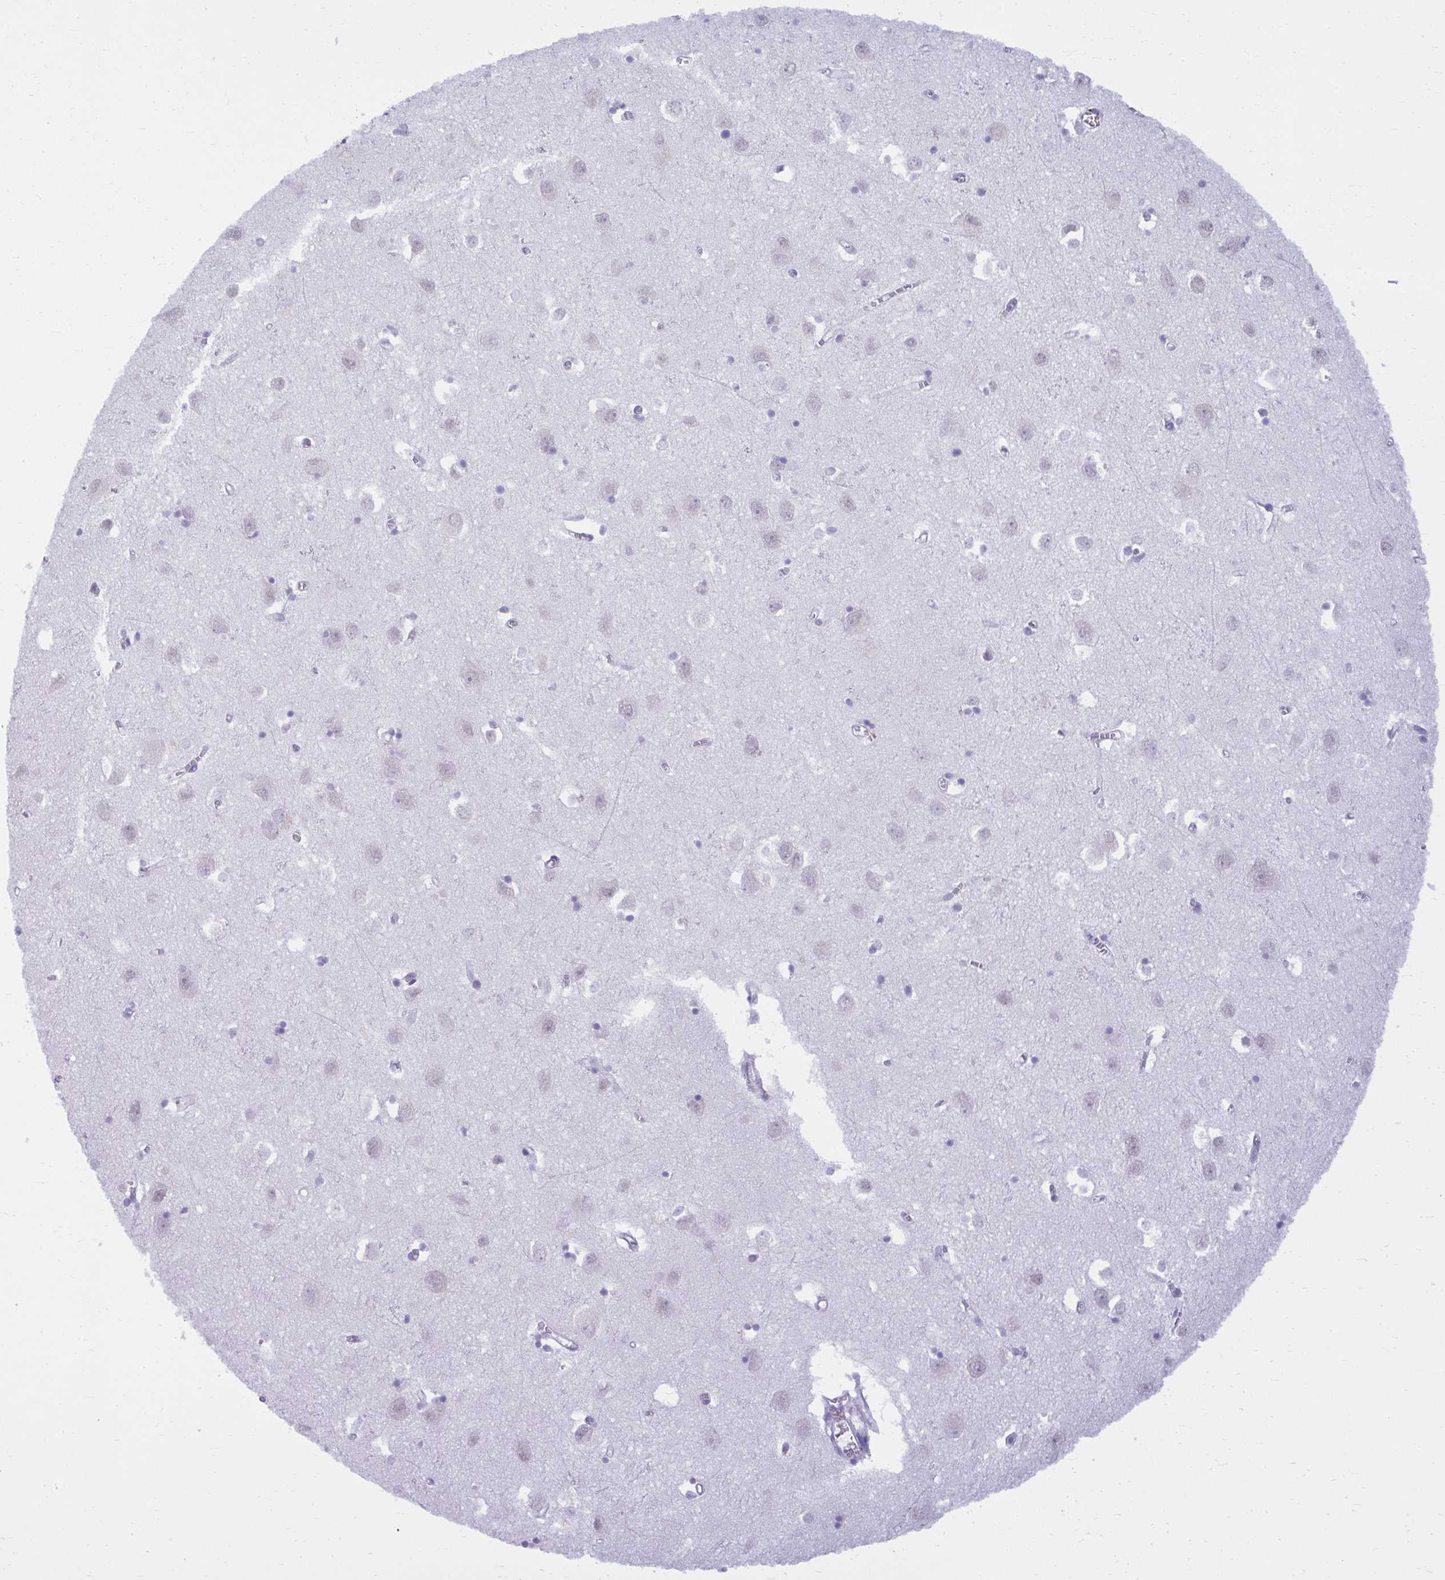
{"staining": {"intensity": "negative", "quantity": "none", "location": "none"}, "tissue": "cerebral cortex", "cell_type": "Endothelial cells", "image_type": "normal", "snomed": [{"axis": "morphology", "description": "Normal tissue, NOS"}, {"axis": "topography", "description": "Cerebral cortex"}], "caption": "The micrograph demonstrates no significant positivity in endothelial cells of cerebral cortex. The staining was performed using DAB (3,3'-diaminobenzidine) to visualize the protein expression in brown, while the nuclei were stained in blue with hematoxylin (Magnification: 20x).", "gene": "PSD", "patient": {"sex": "male", "age": 70}}